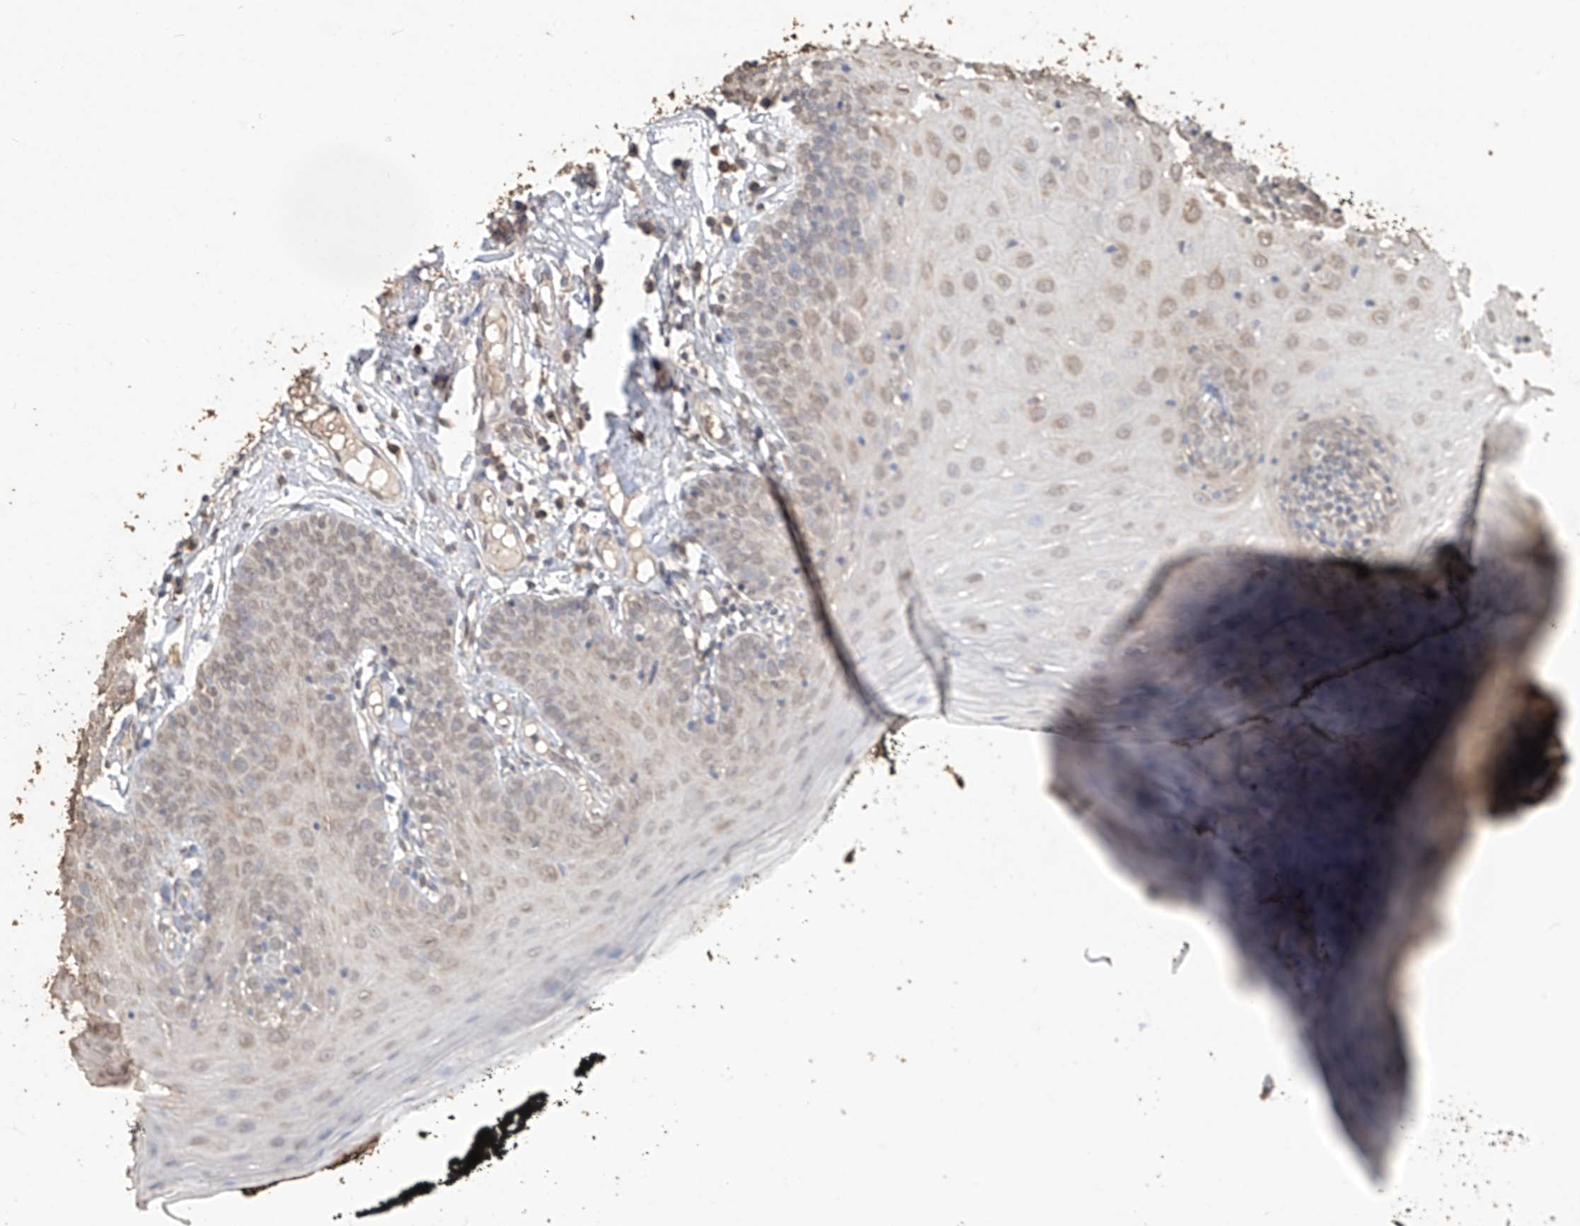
{"staining": {"intensity": "moderate", "quantity": "<25%", "location": "cytoplasmic/membranous"}, "tissue": "oral mucosa", "cell_type": "Squamous epithelial cells", "image_type": "normal", "snomed": [{"axis": "morphology", "description": "Normal tissue, NOS"}, {"axis": "topography", "description": "Oral tissue"}], "caption": "Brown immunohistochemical staining in unremarkable oral mucosa shows moderate cytoplasmic/membranous expression in about <25% of squamous epithelial cells. The protein is stained brown, and the nuclei are stained in blue (DAB (3,3'-diaminobenzidine) IHC with brightfield microscopy, high magnification).", "gene": "ELOVL1", "patient": {"sex": "male", "age": 74}}